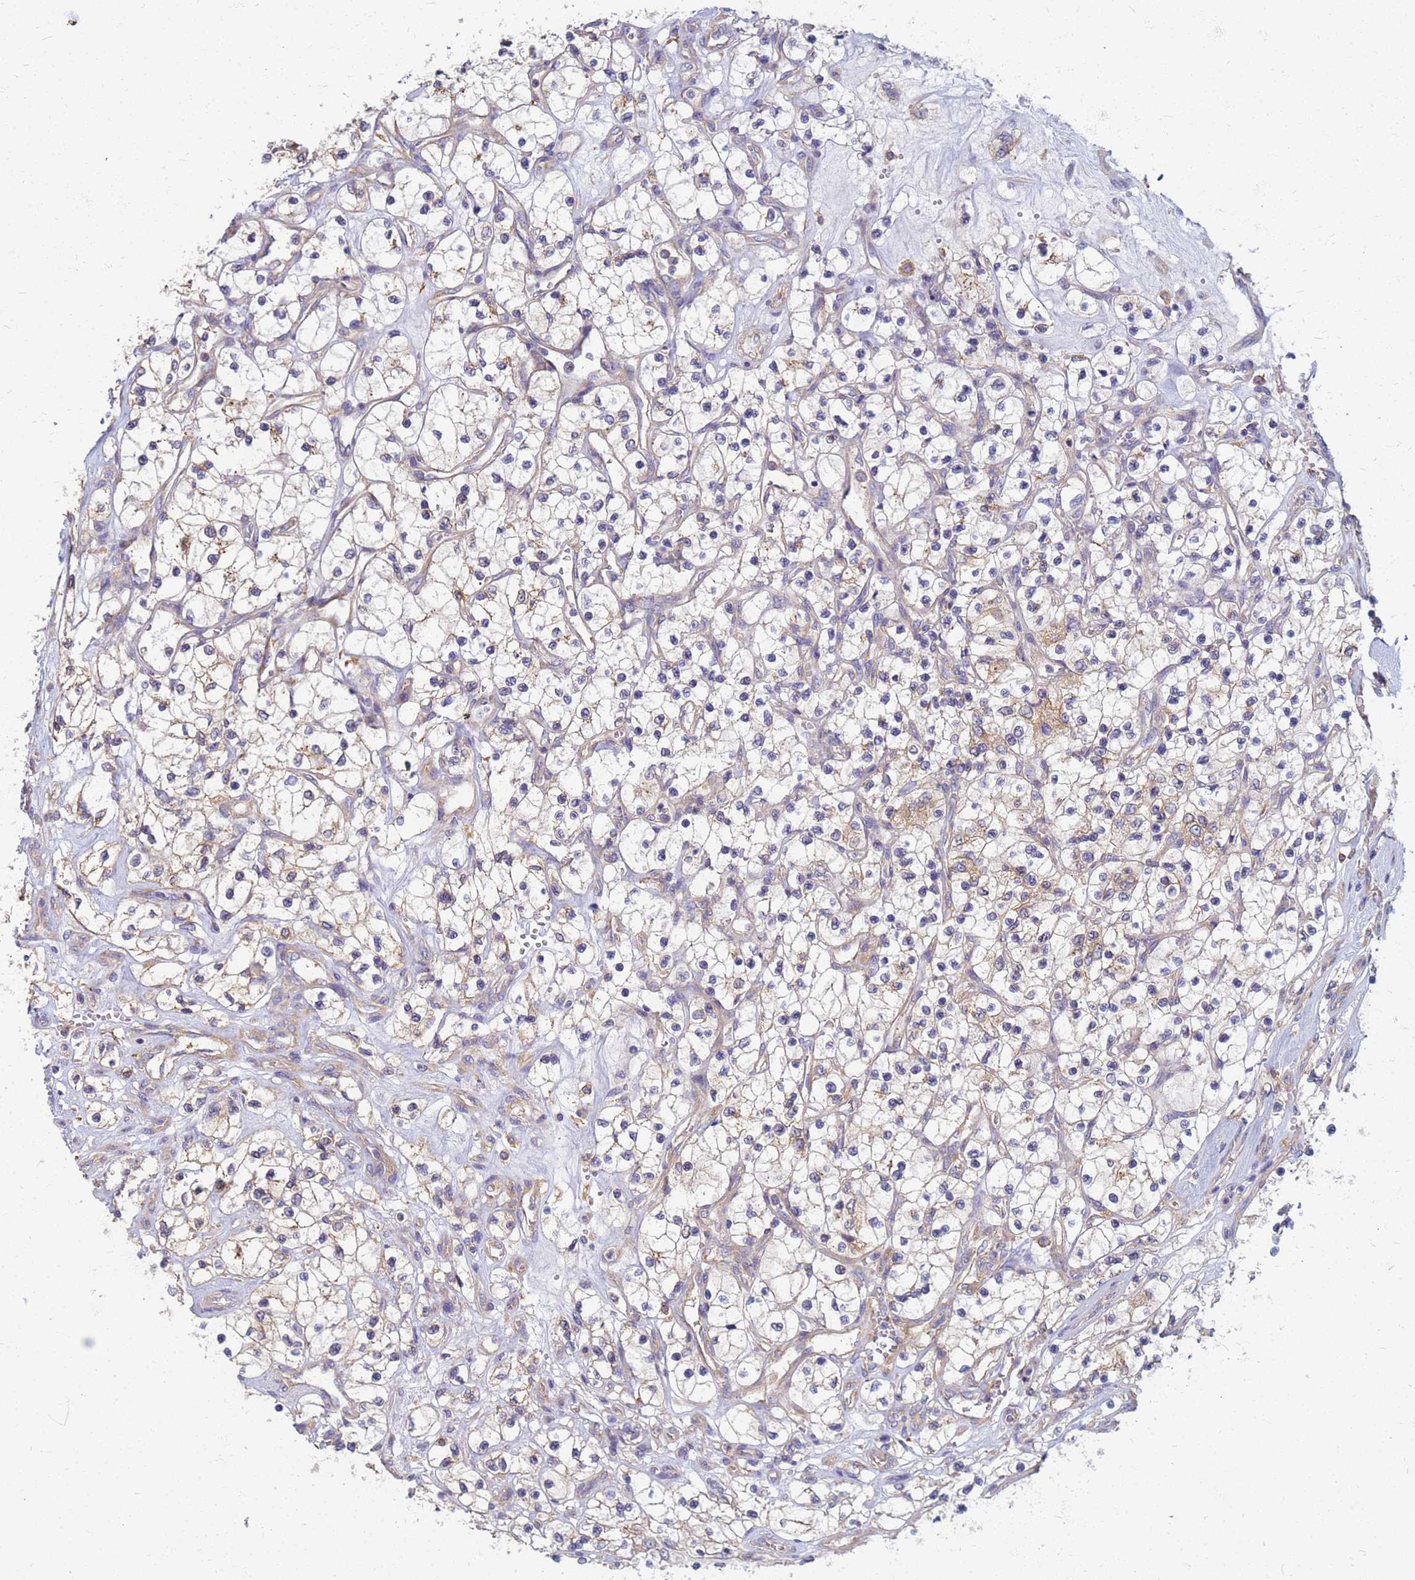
{"staining": {"intensity": "negative", "quantity": "none", "location": "none"}, "tissue": "renal cancer", "cell_type": "Tumor cells", "image_type": "cancer", "snomed": [{"axis": "morphology", "description": "Adenocarcinoma, NOS"}, {"axis": "topography", "description": "Kidney"}], "caption": "The immunohistochemistry image has no significant staining in tumor cells of adenocarcinoma (renal) tissue. (Brightfield microscopy of DAB IHC at high magnification).", "gene": "EEA1", "patient": {"sex": "female", "age": 69}}